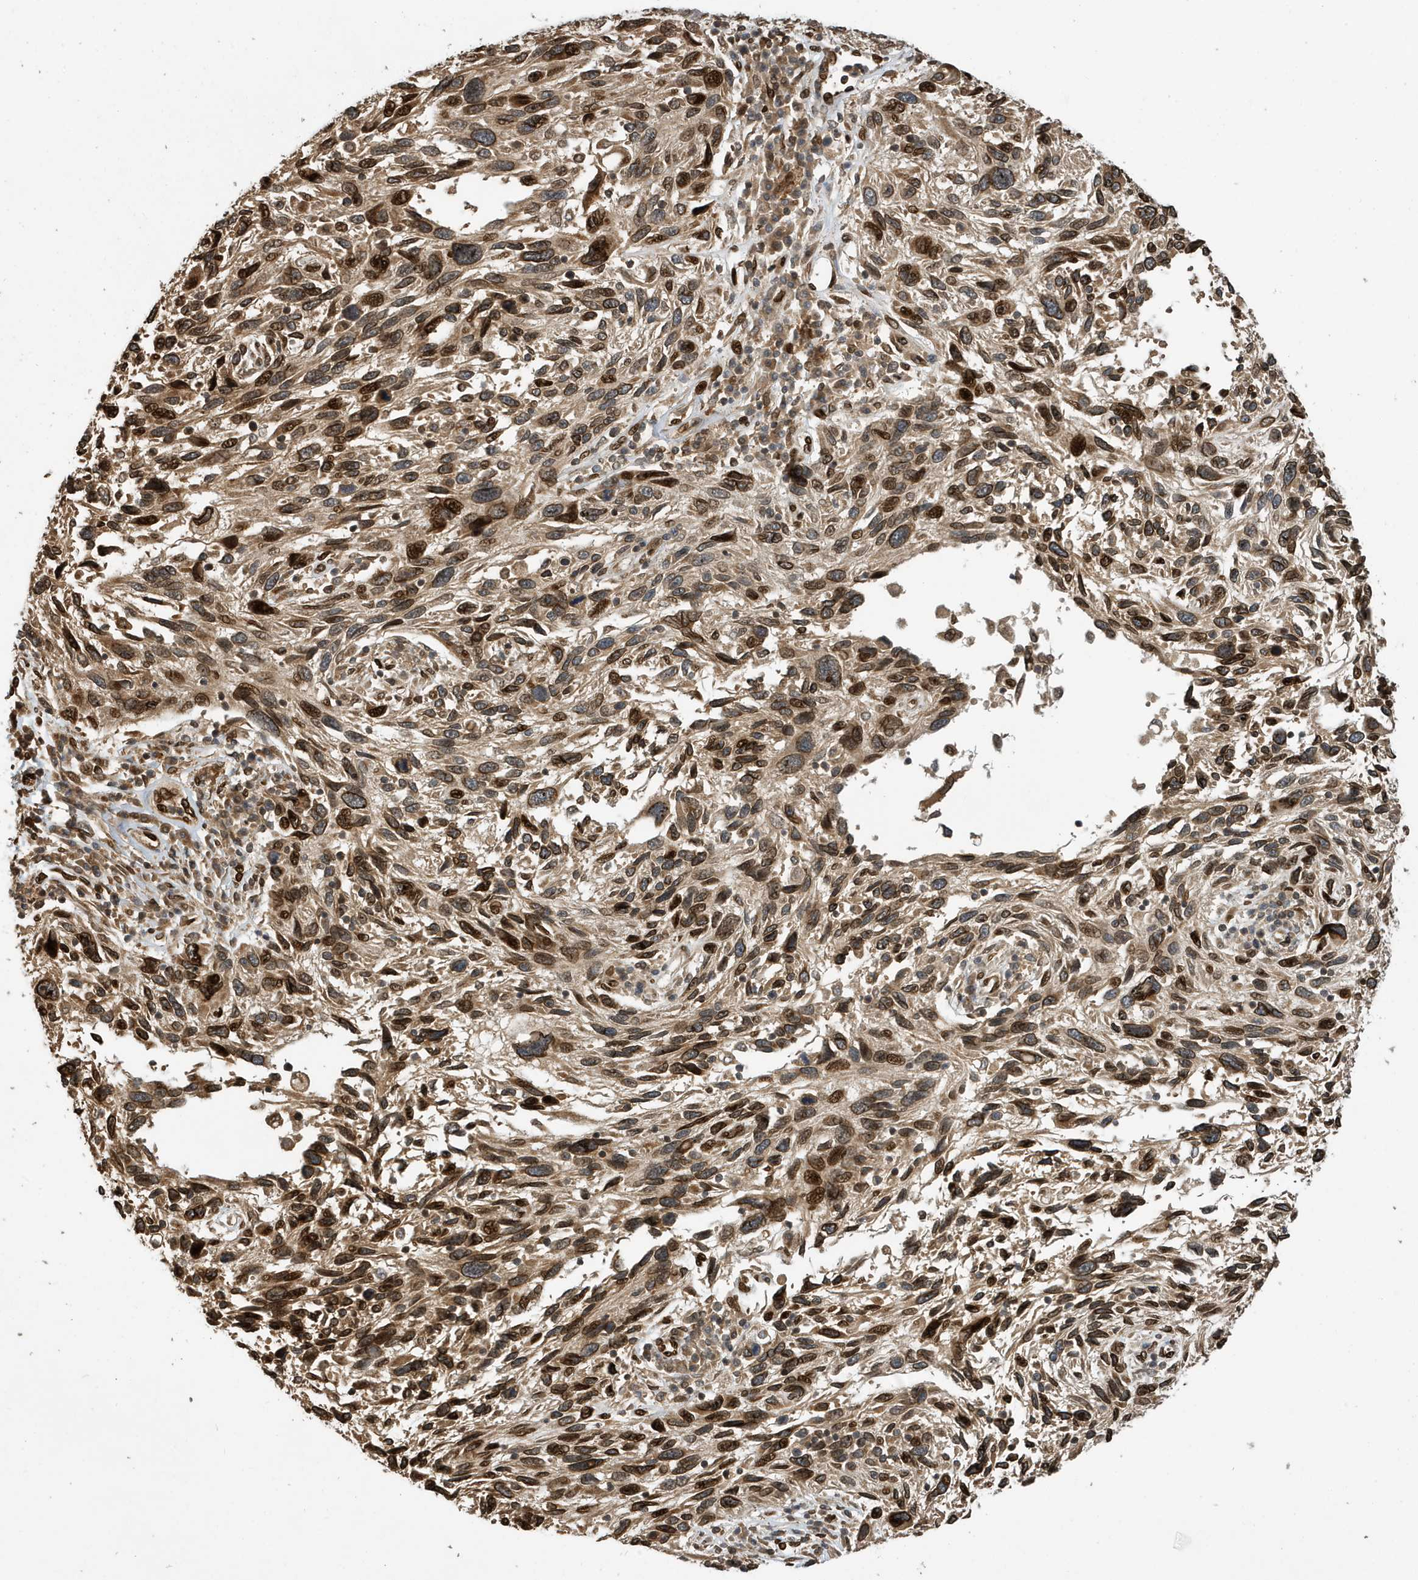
{"staining": {"intensity": "moderate", "quantity": ">75%", "location": "cytoplasmic/membranous,nuclear"}, "tissue": "melanoma", "cell_type": "Tumor cells", "image_type": "cancer", "snomed": [{"axis": "morphology", "description": "Malignant melanoma, NOS"}, {"axis": "topography", "description": "Skin"}], "caption": "Melanoma stained with a brown dye reveals moderate cytoplasmic/membranous and nuclear positive expression in about >75% of tumor cells.", "gene": "DUSP18", "patient": {"sex": "male", "age": 53}}